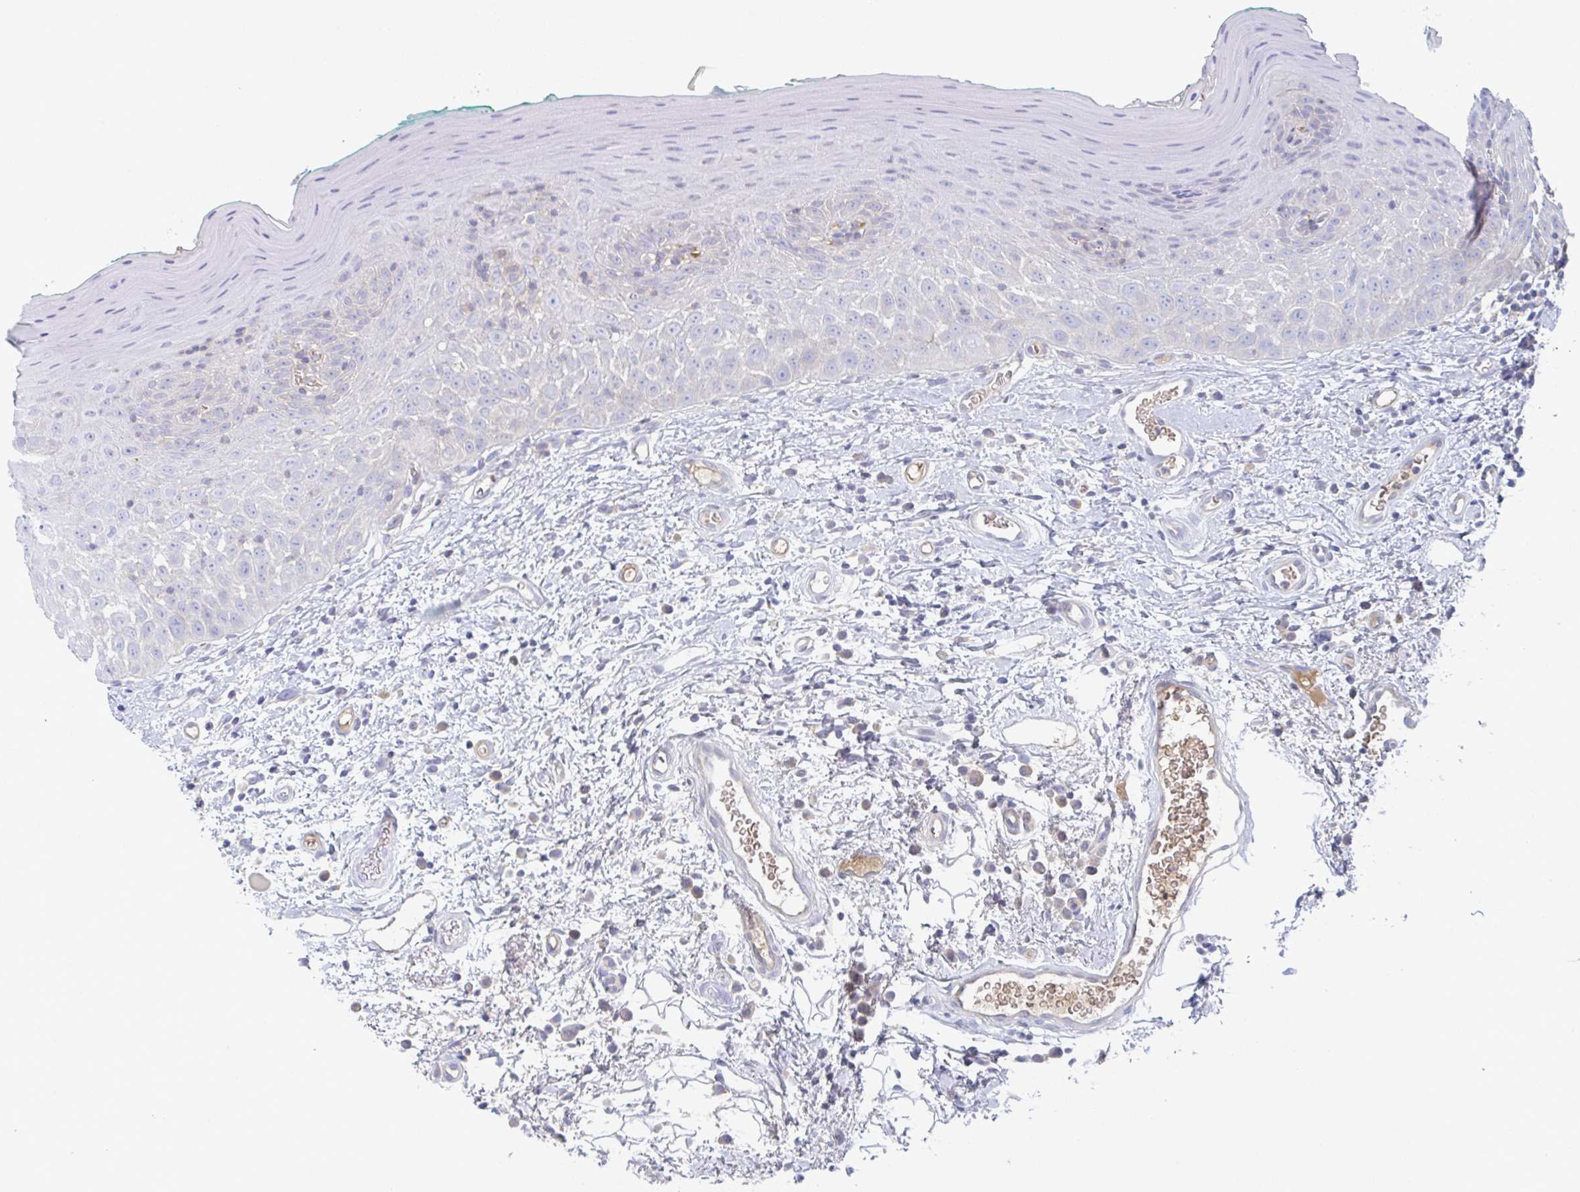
{"staining": {"intensity": "weak", "quantity": "<25%", "location": "cytoplasmic/membranous"}, "tissue": "oral mucosa", "cell_type": "Squamous epithelial cells", "image_type": "normal", "snomed": [{"axis": "morphology", "description": "Normal tissue, NOS"}, {"axis": "topography", "description": "Oral tissue"}, {"axis": "topography", "description": "Tounge, NOS"}], "caption": "Histopathology image shows no protein staining in squamous epithelial cells of normal oral mucosa.", "gene": "AMPD2", "patient": {"sex": "male", "age": 83}}